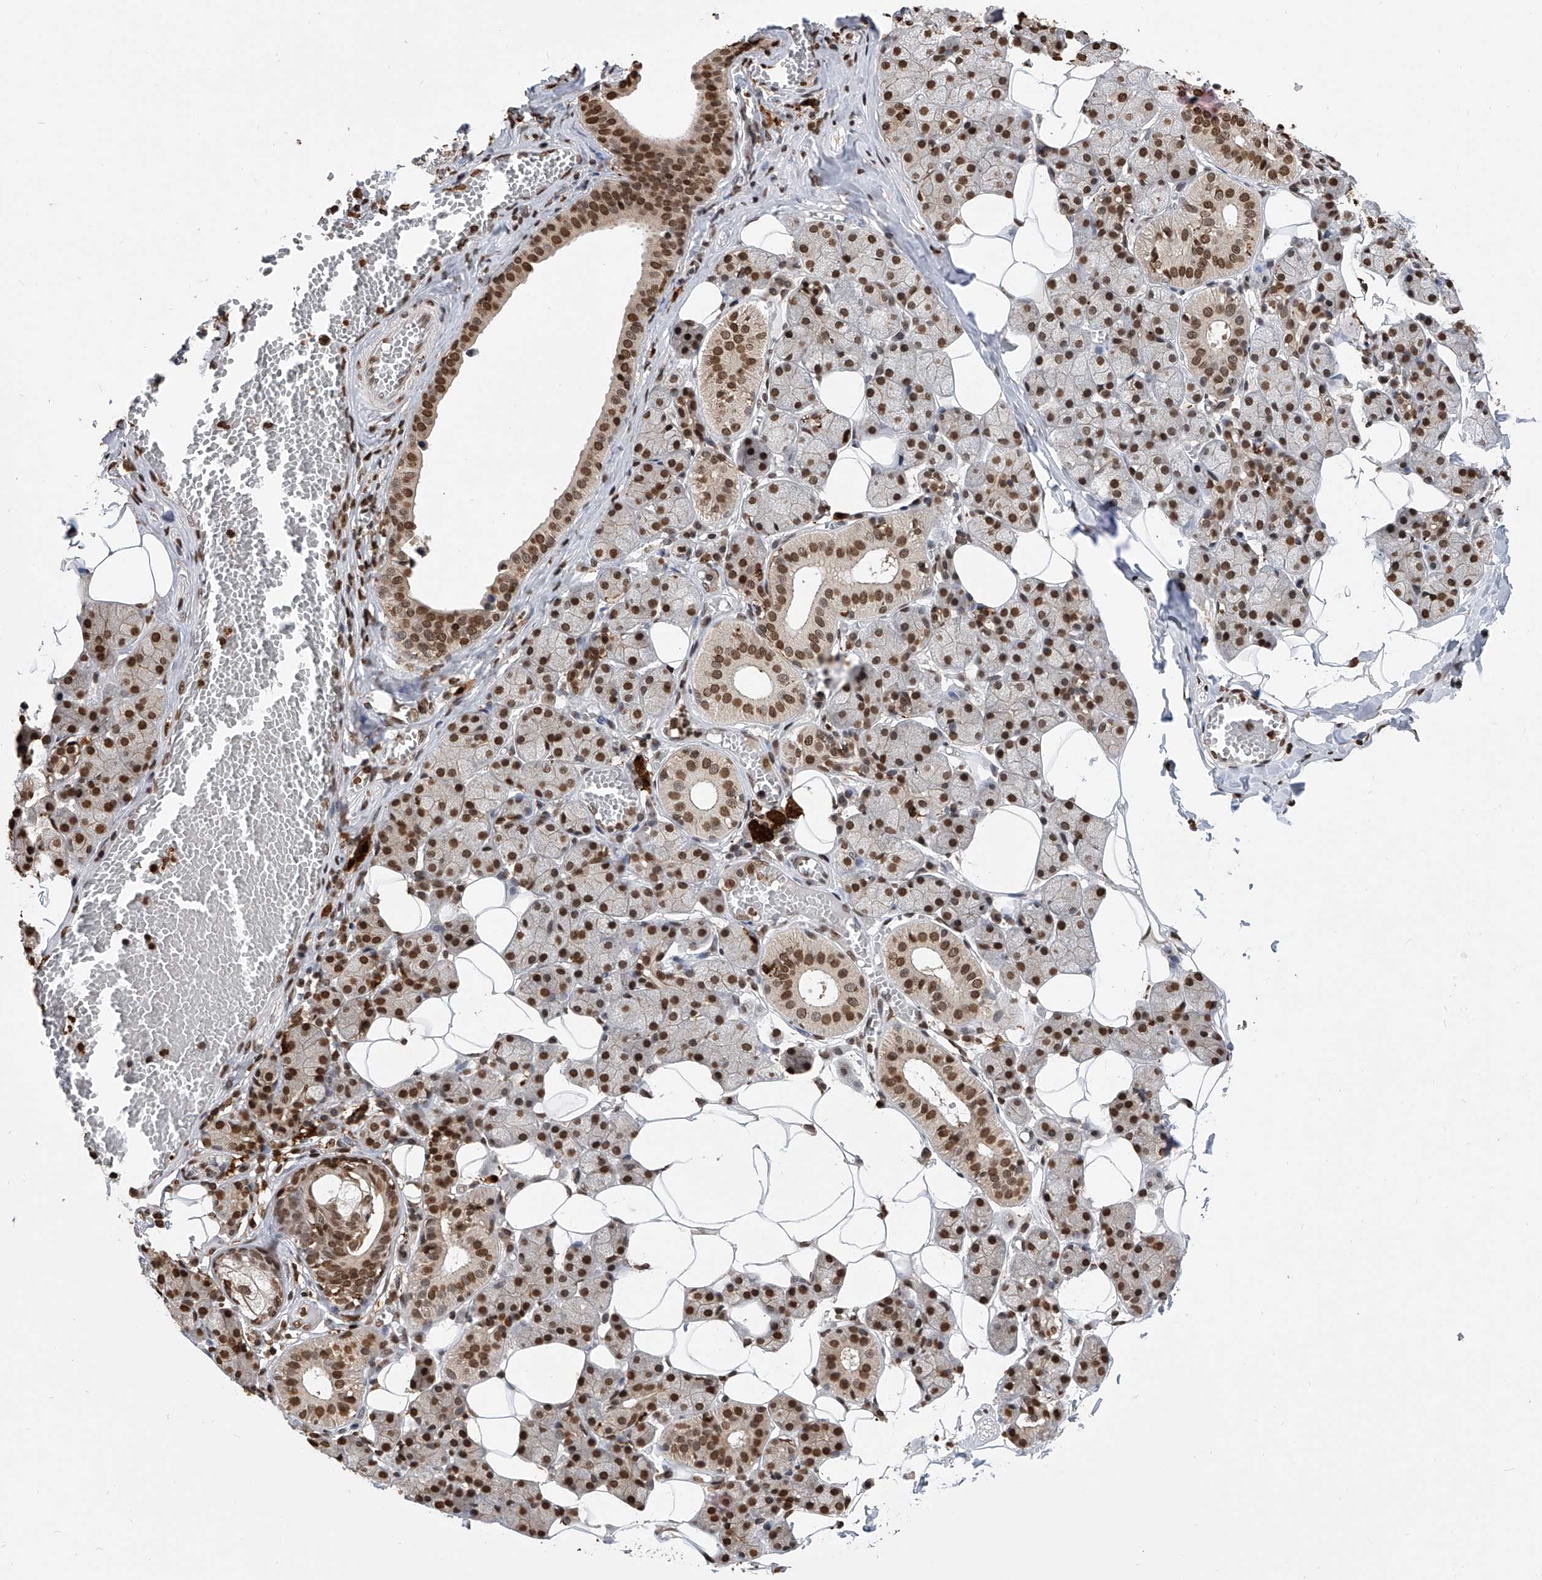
{"staining": {"intensity": "moderate", "quantity": ">75%", "location": "nuclear"}, "tissue": "salivary gland", "cell_type": "Glandular cells", "image_type": "normal", "snomed": [{"axis": "morphology", "description": "Normal tissue, NOS"}, {"axis": "topography", "description": "Salivary gland"}], "caption": "Immunohistochemical staining of unremarkable salivary gland shows moderate nuclear protein positivity in about >75% of glandular cells.", "gene": "CFAP410", "patient": {"sex": "female", "age": 33}}